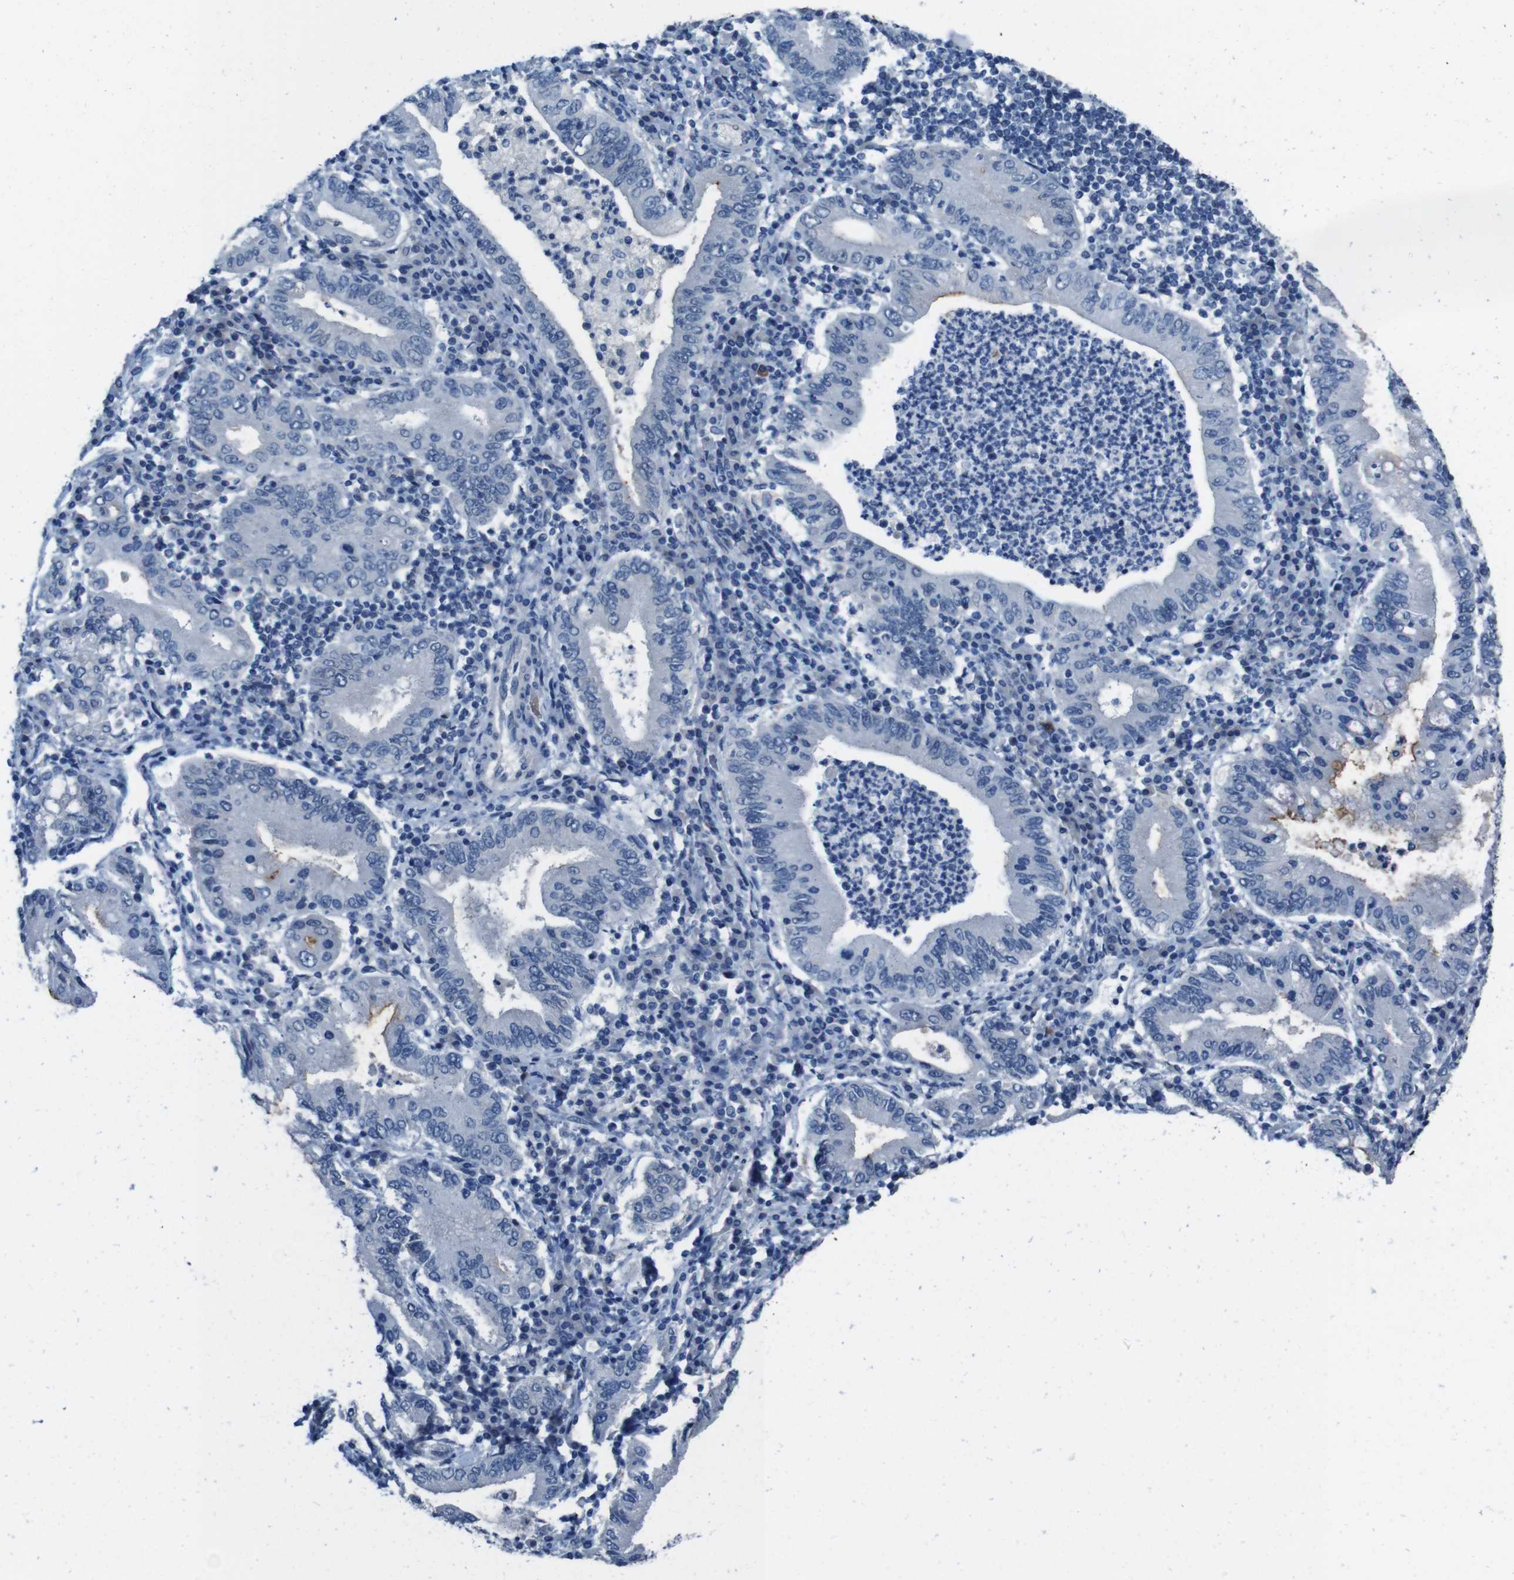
{"staining": {"intensity": "moderate", "quantity": "<25%", "location": "cytoplasmic/membranous"}, "tissue": "stomach cancer", "cell_type": "Tumor cells", "image_type": "cancer", "snomed": [{"axis": "morphology", "description": "Normal tissue, NOS"}, {"axis": "morphology", "description": "Adenocarcinoma, NOS"}, {"axis": "topography", "description": "Esophagus"}, {"axis": "topography", "description": "Stomach, upper"}, {"axis": "topography", "description": "Peripheral nerve tissue"}], "caption": "DAB (3,3'-diaminobenzidine) immunohistochemical staining of adenocarcinoma (stomach) shows moderate cytoplasmic/membranous protein positivity in approximately <25% of tumor cells.", "gene": "CDHR2", "patient": {"sex": "male", "age": 62}}